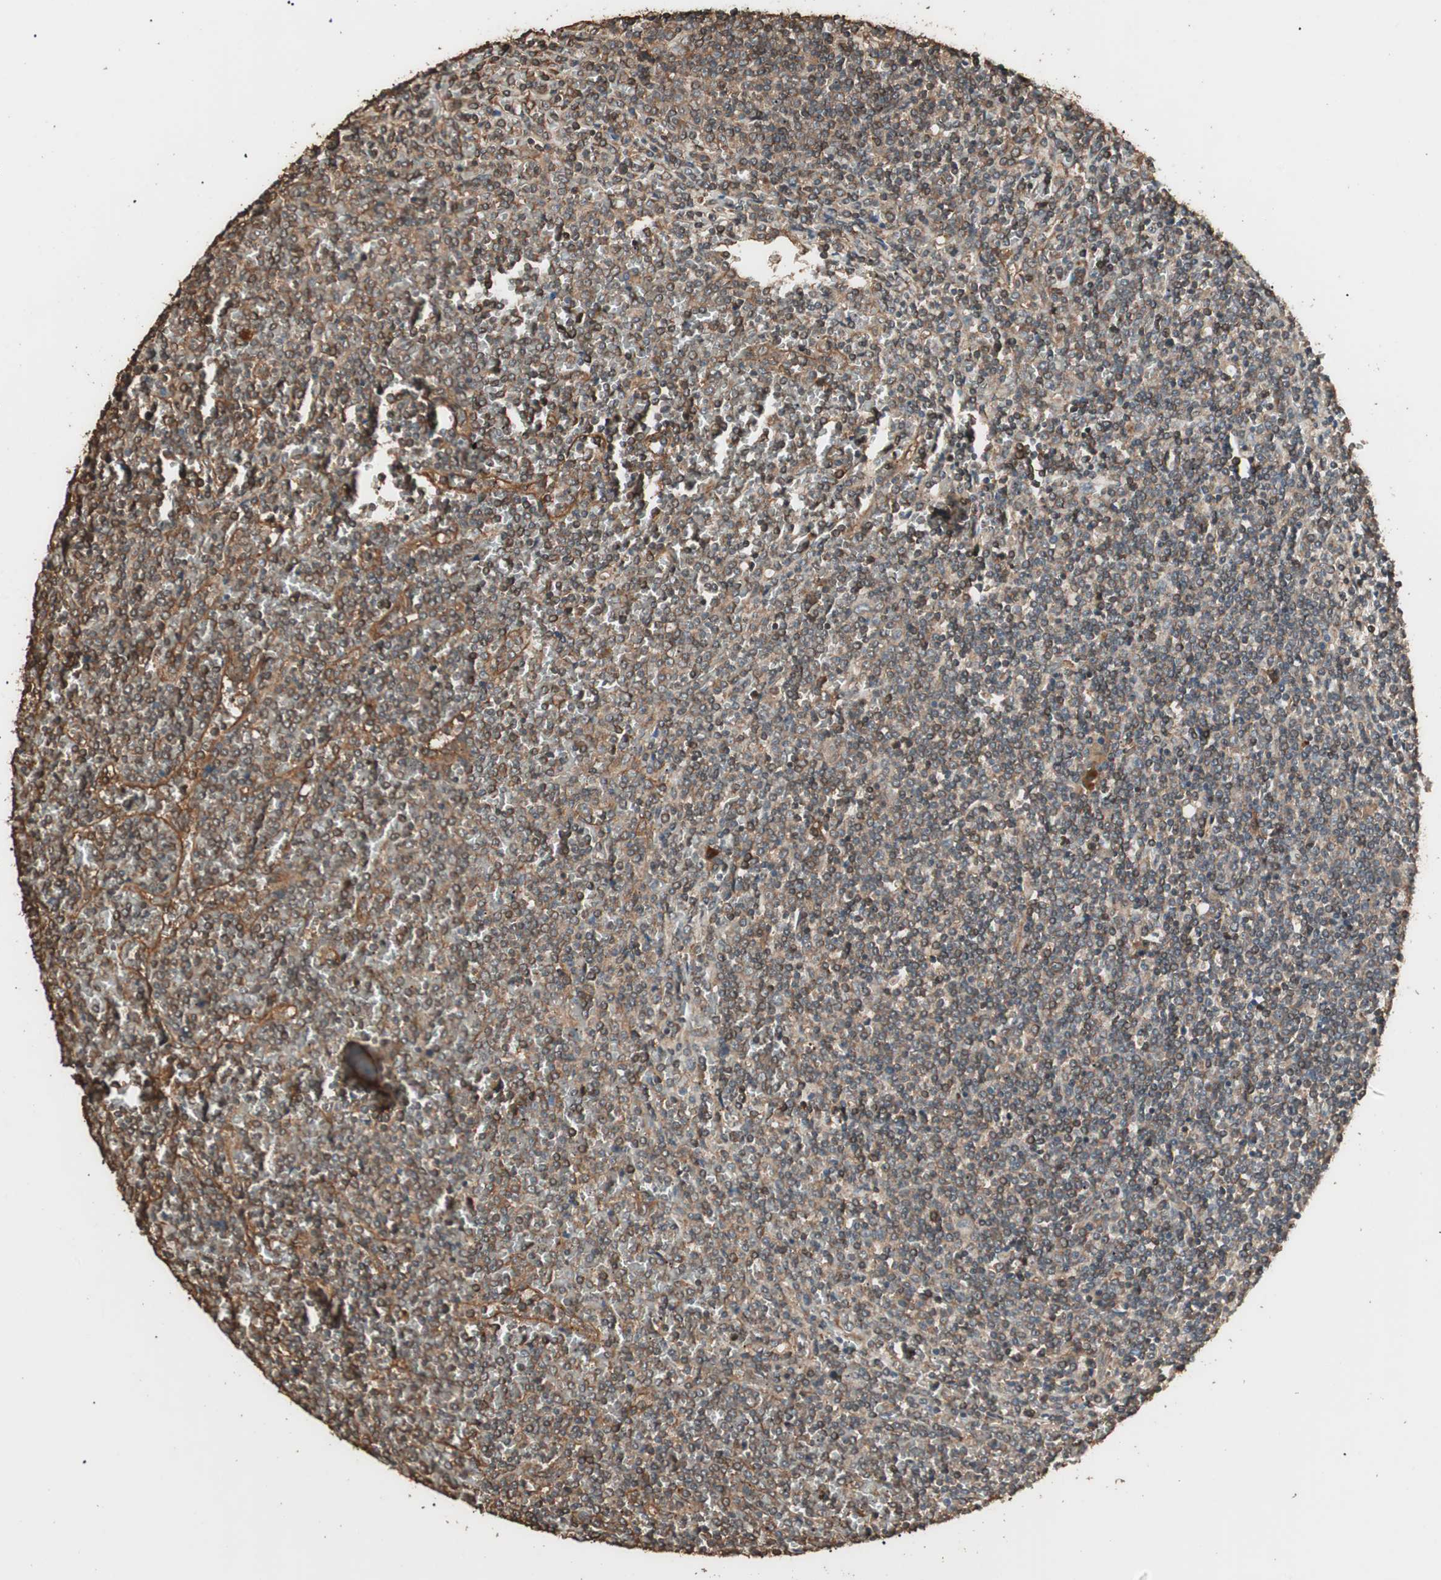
{"staining": {"intensity": "weak", "quantity": "25%-75%", "location": "cytoplasmic/membranous"}, "tissue": "lymphoma", "cell_type": "Tumor cells", "image_type": "cancer", "snomed": [{"axis": "morphology", "description": "Malignant lymphoma, non-Hodgkin's type, Low grade"}, {"axis": "topography", "description": "Spleen"}], "caption": "Brown immunohistochemical staining in low-grade malignant lymphoma, non-Hodgkin's type exhibits weak cytoplasmic/membranous positivity in approximately 25%-75% of tumor cells. The protein of interest is shown in brown color, while the nuclei are stained blue.", "gene": "CCN4", "patient": {"sex": "female", "age": 19}}